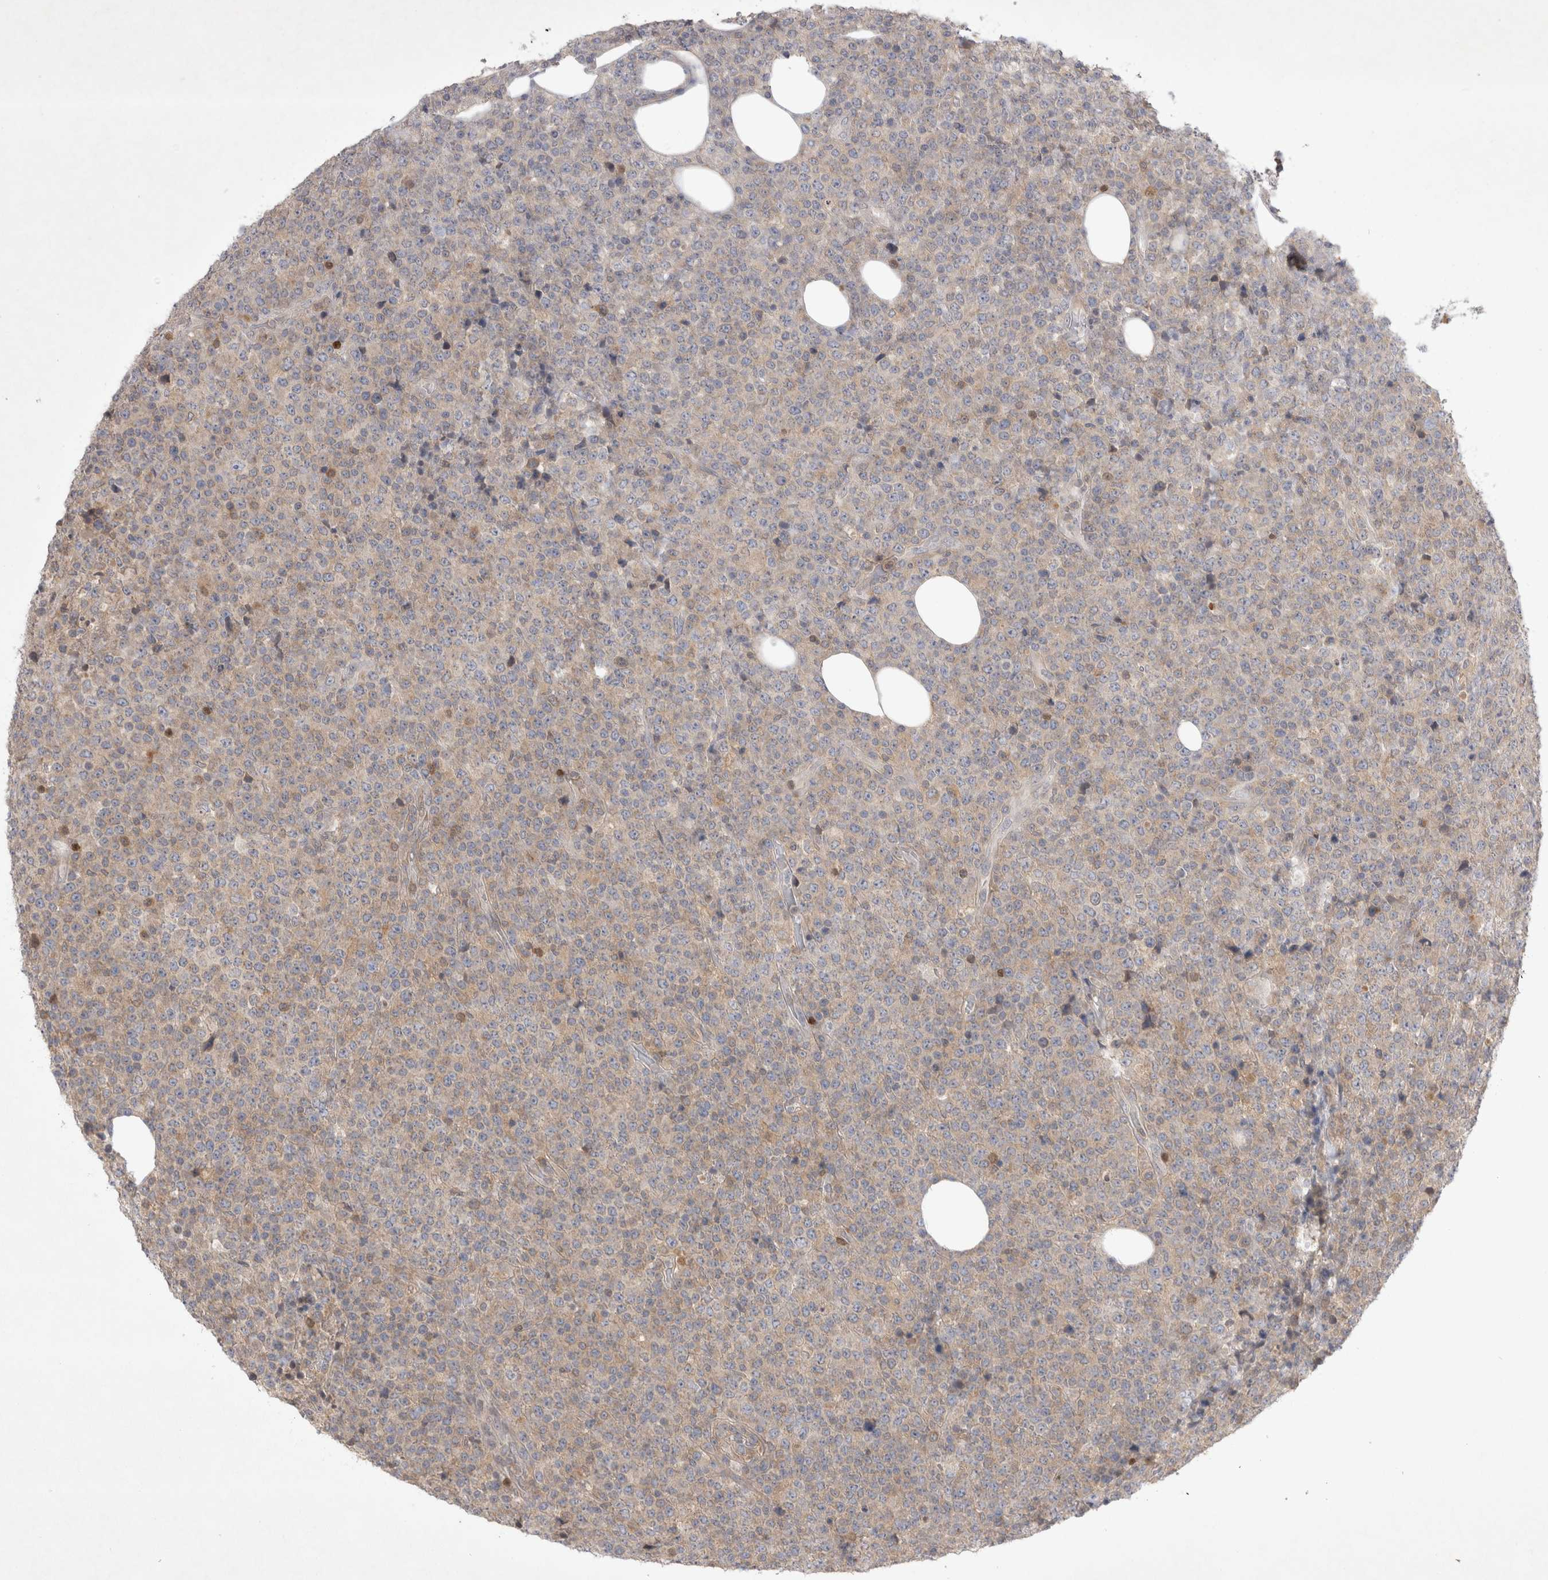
{"staining": {"intensity": "weak", "quantity": "25%-75%", "location": "cytoplasmic/membranous"}, "tissue": "lymphoma", "cell_type": "Tumor cells", "image_type": "cancer", "snomed": [{"axis": "morphology", "description": "Malignant lymphoma, non-Hodgkin's type, High grade"}, {"axis": "topography", "description": "Lymph node"}], "caption": "This histopathology image displays immunohistochemistry staining of malignant lymphoma, non-Hodgkin's type (high-grade), with low weak cytoplasmic/membranous staining in about 25%-75% of tumor cells.", "gene": "SRD5A3", "patient": {"sex": "male", "age": 13}}